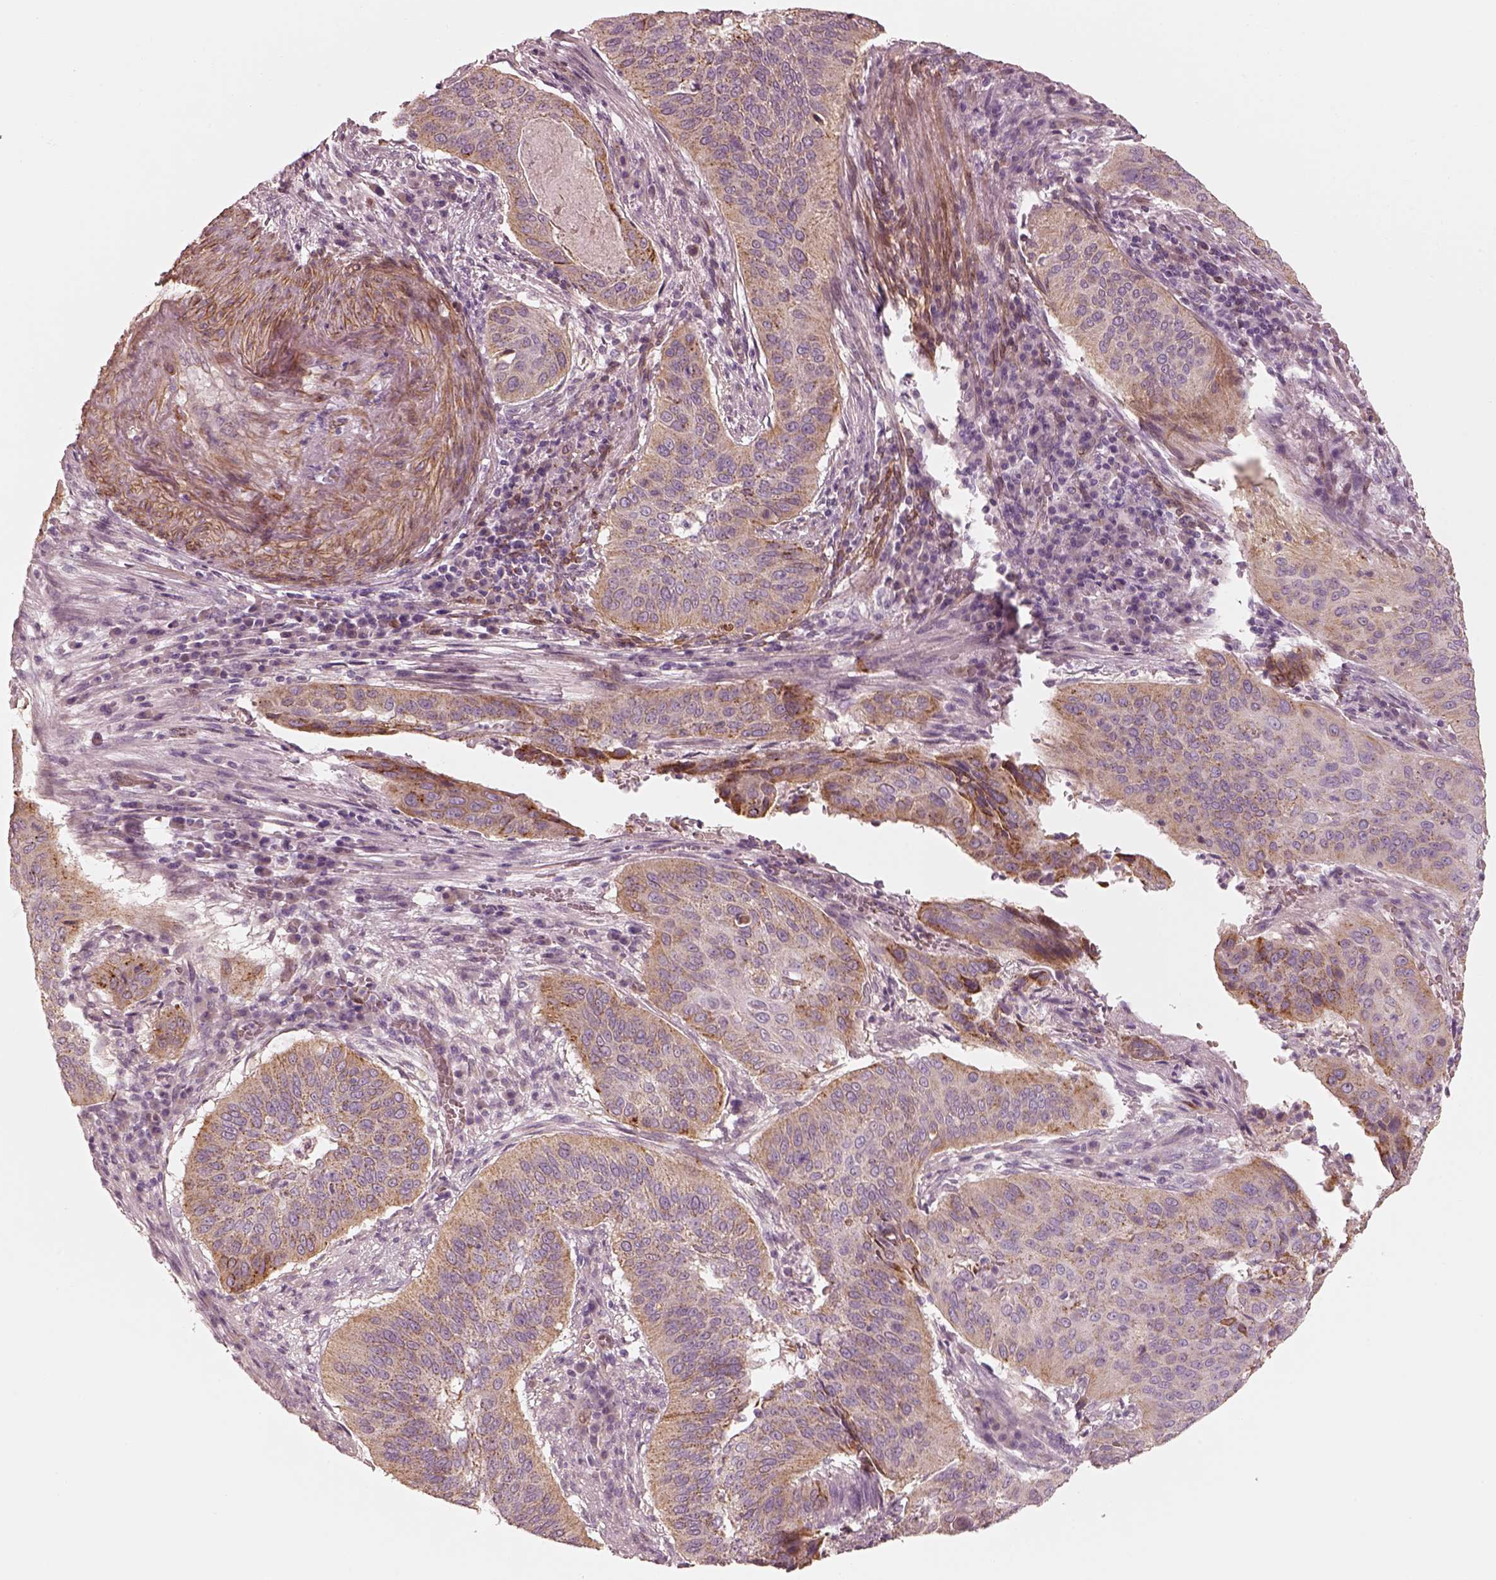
{"staining": {"intensity": "weak", "quantity": ">75%", "location": "cytoplasmic/membranous"}, "tissue": "cervical cancer", "cell_type": "Tumor cells", "image_type": "cancer", "snomed": [{"axis": "morphology", "description": "Squamous cell carcinoma, NOS"}, {"axis": "topography", "description": "Cervix"}], "caption": "Immunohistochemistry image of cervical cancer stained for a protein (brown), which exhibits low levels of weak cytoplasmic/membranous expression in about >75% of tumor cells.", "gene": "CRYM", "patient": {"sex": "female", "age": 39}}